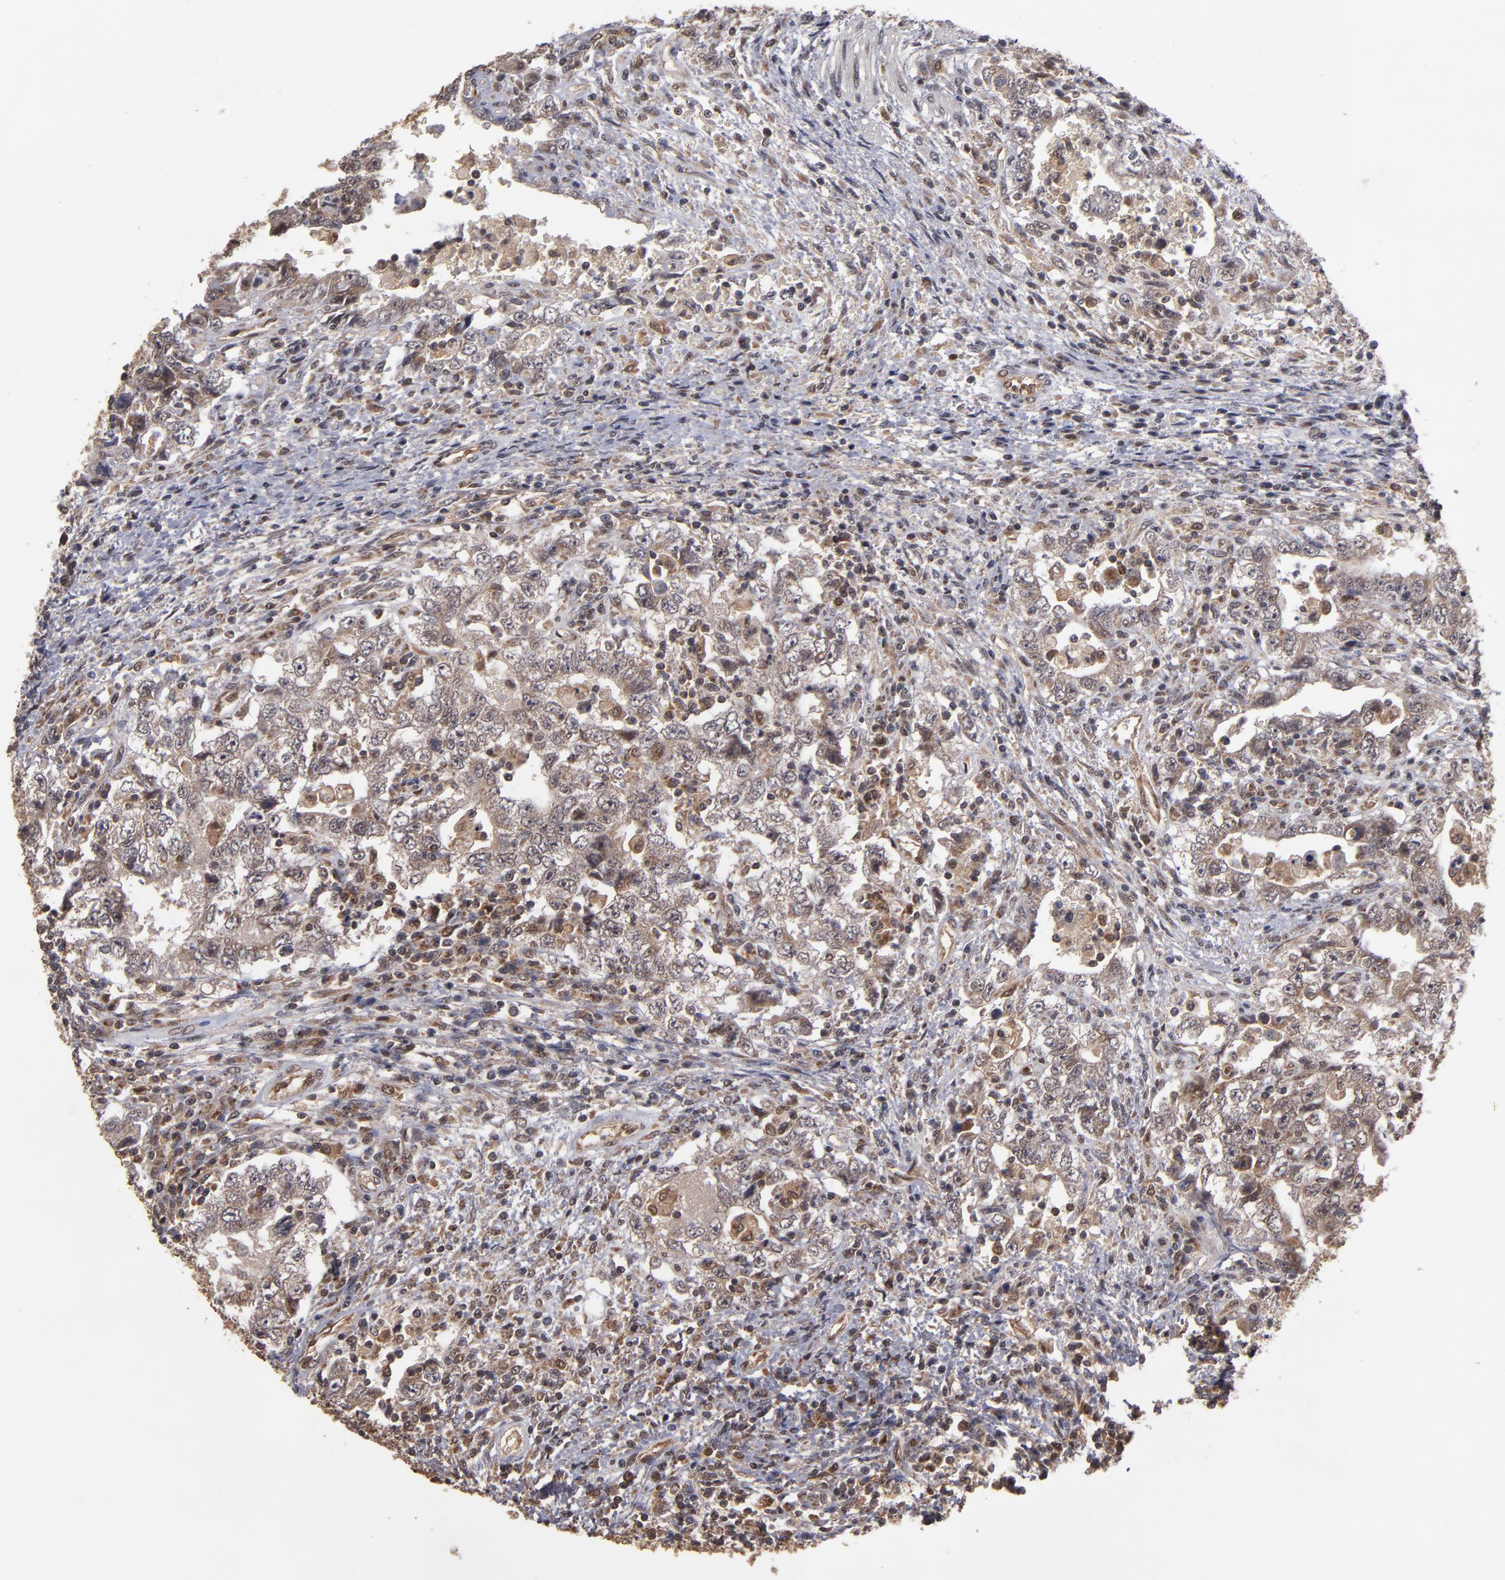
{"staining": {"intensity": "weak", "quantity": "25%-75%", "location": "cytoplasmic/membranous"}, "tissue": "testis cancer", "cell_type": "Tumor cells", "image_type": "cancer", "snomed": [{"axis": "morphology", "description": "Carcinoma, Embryonal, NOS"}, {"axis": "topography", "description": "Testis"}], "caption": "Immunohistochemistry image of human embryonal carcinoma (testis) stained for a protein (brown), which exhibits low levels of weak cytoplasmic/membranous staining in approximately 25%-75% of tumor cells.", "gene": "CUL5", "patient": {"sex": "male", "age": 26}}